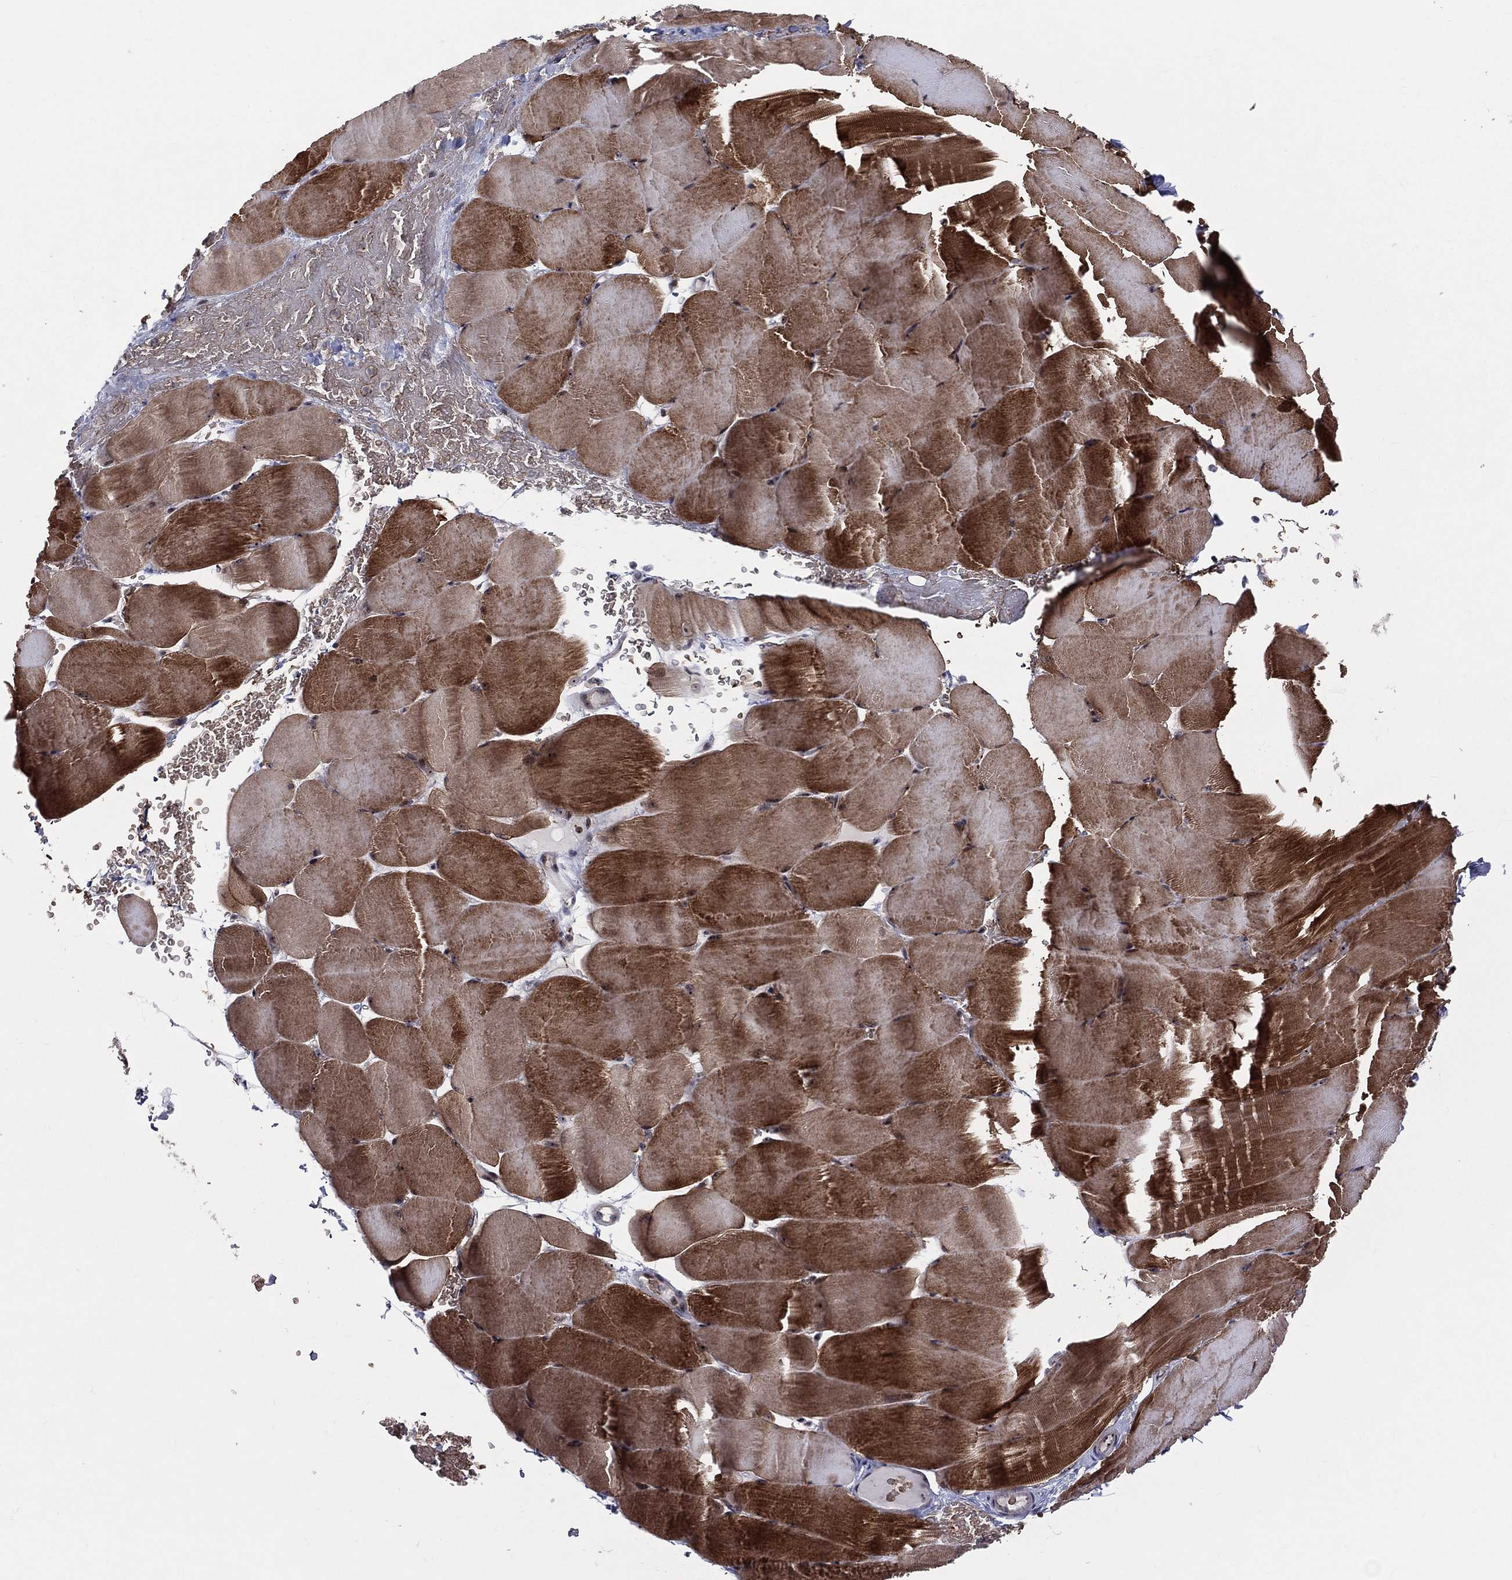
{"staining": {"intensity": "strong", "quantity": "25%-75%", "location": "cytoplasmic/membranous"}, "tissue": "skeletal muscle", "cell_type": "Myocytes", "image_type": "normal", "snomed": [{"axis": "morphology", "description": "Normal tissue, NOS"}, {"axis": "topography", "description": "Skeletal muscle"}], "caption": "This image shows unremarkable skeletal muscle stained with immunohistochemistry to label a protein in brown. The cytoplasmic/membranous of myocytes show strong positivity for the protein. Nuclei are counter-stained blue.", "gene": "VHL", "patient": {"sex": "female", "age": 37}}